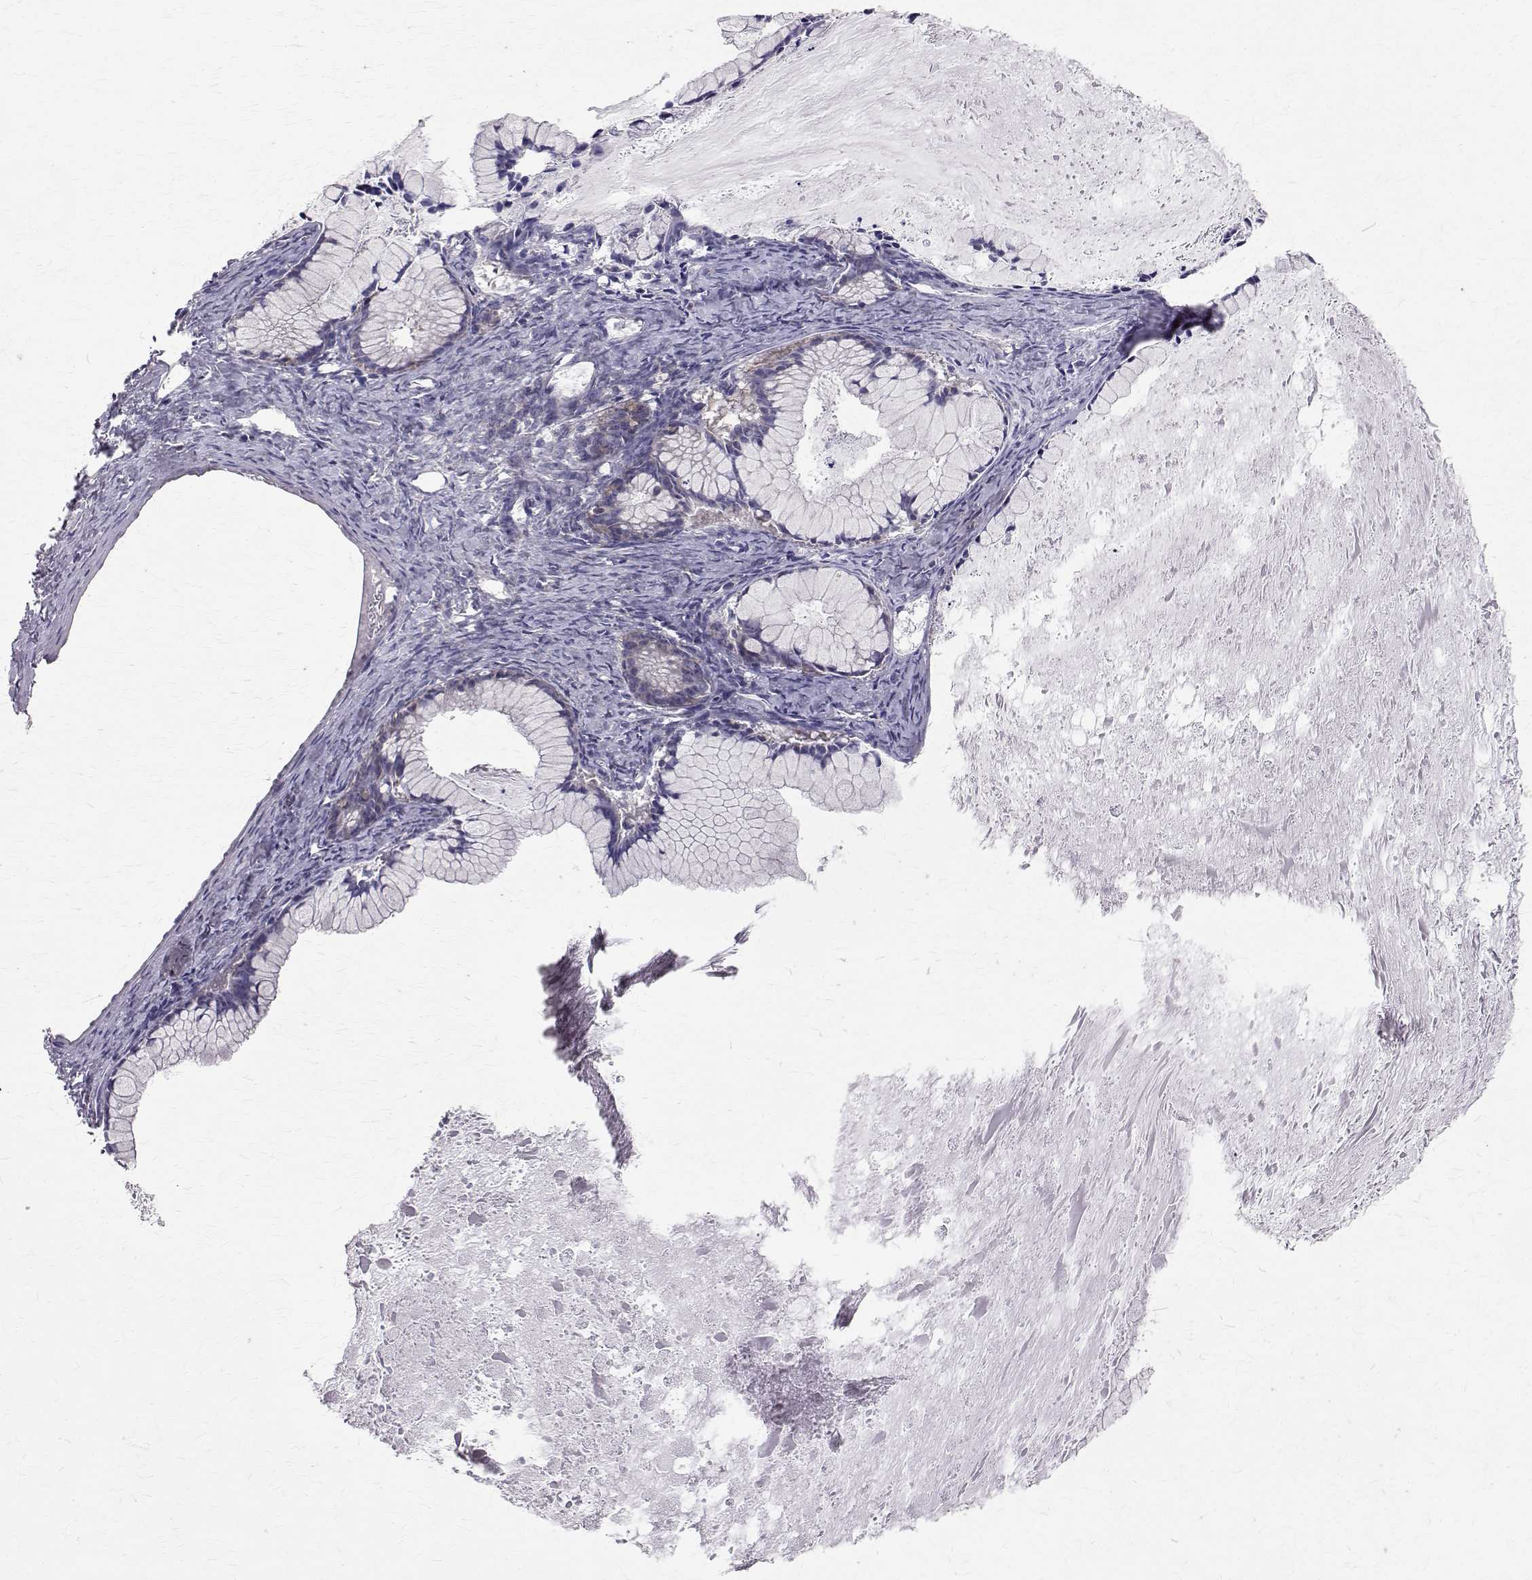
{"staining": {"intensity": "negative", "quantity": "none", "location": "none"}, "tissue": "ovarian cancer", "cell_type": "Tumor cells", "image_type": "cancer", "snomed": [{"axis": "morphology", "description": "Cystadenocarcinoma, mucinous, NOS"}, {"axis": "topography", "description": "Ovary"}], "caption": "Immunohistochemistry micrograph of neoplastic tissue: ovarian cancer (mucinous cystadenocarcinoma) stained with DAB (3,3'-diaminobenzidine) shows no significant protein staining in tumor cells. Brightfield microscopy of immunohistochemistry (IHC) stained with DAB (3,3'-diaminobenzidine) (brown) and hematoxylin (blue), captured at high magnification.", "gene": "ARFGAP1", "patient": {"sex": "female", "age": 41}}